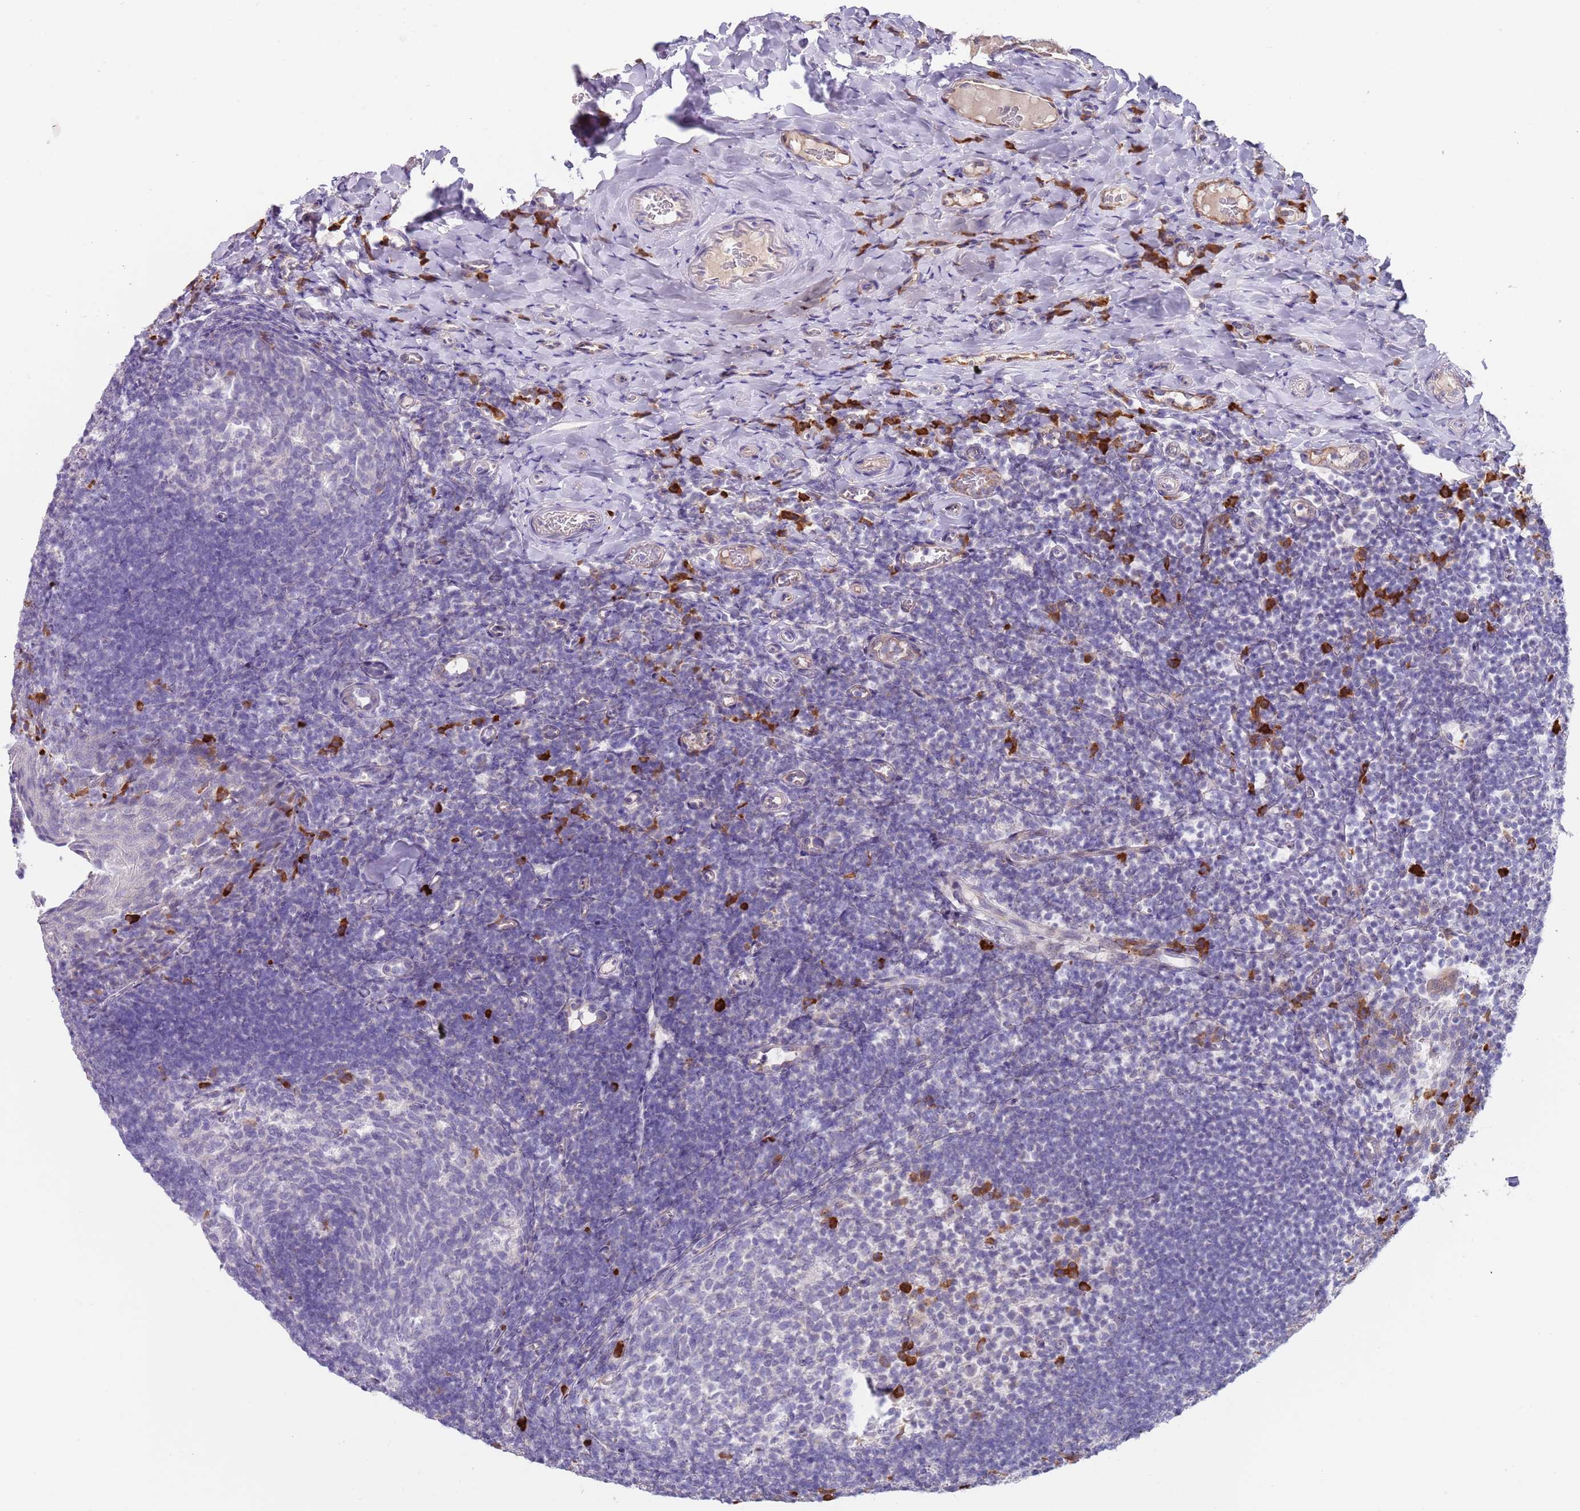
{"staining": {"intensity": "strong", "quantity": "<25%", "location": "cytoplasmic/membranous"}, "tissue": "tonsil", "cell_type": "Germinal center cells", "image_type": "normal", "snomed": [{"axis": "morphology", "description": "Normal tissue, NOS"}, {"axis": "topography", "description": "Tonsil"}], "caption": "Immunohistochemical staining of benign human tonsil displays medium levels of strong cytoplasmic/membranous positivity in about <25% of germinal center cells.", "gene": "TNRC6C", "patient": {"sex": "female", "age": 10}}